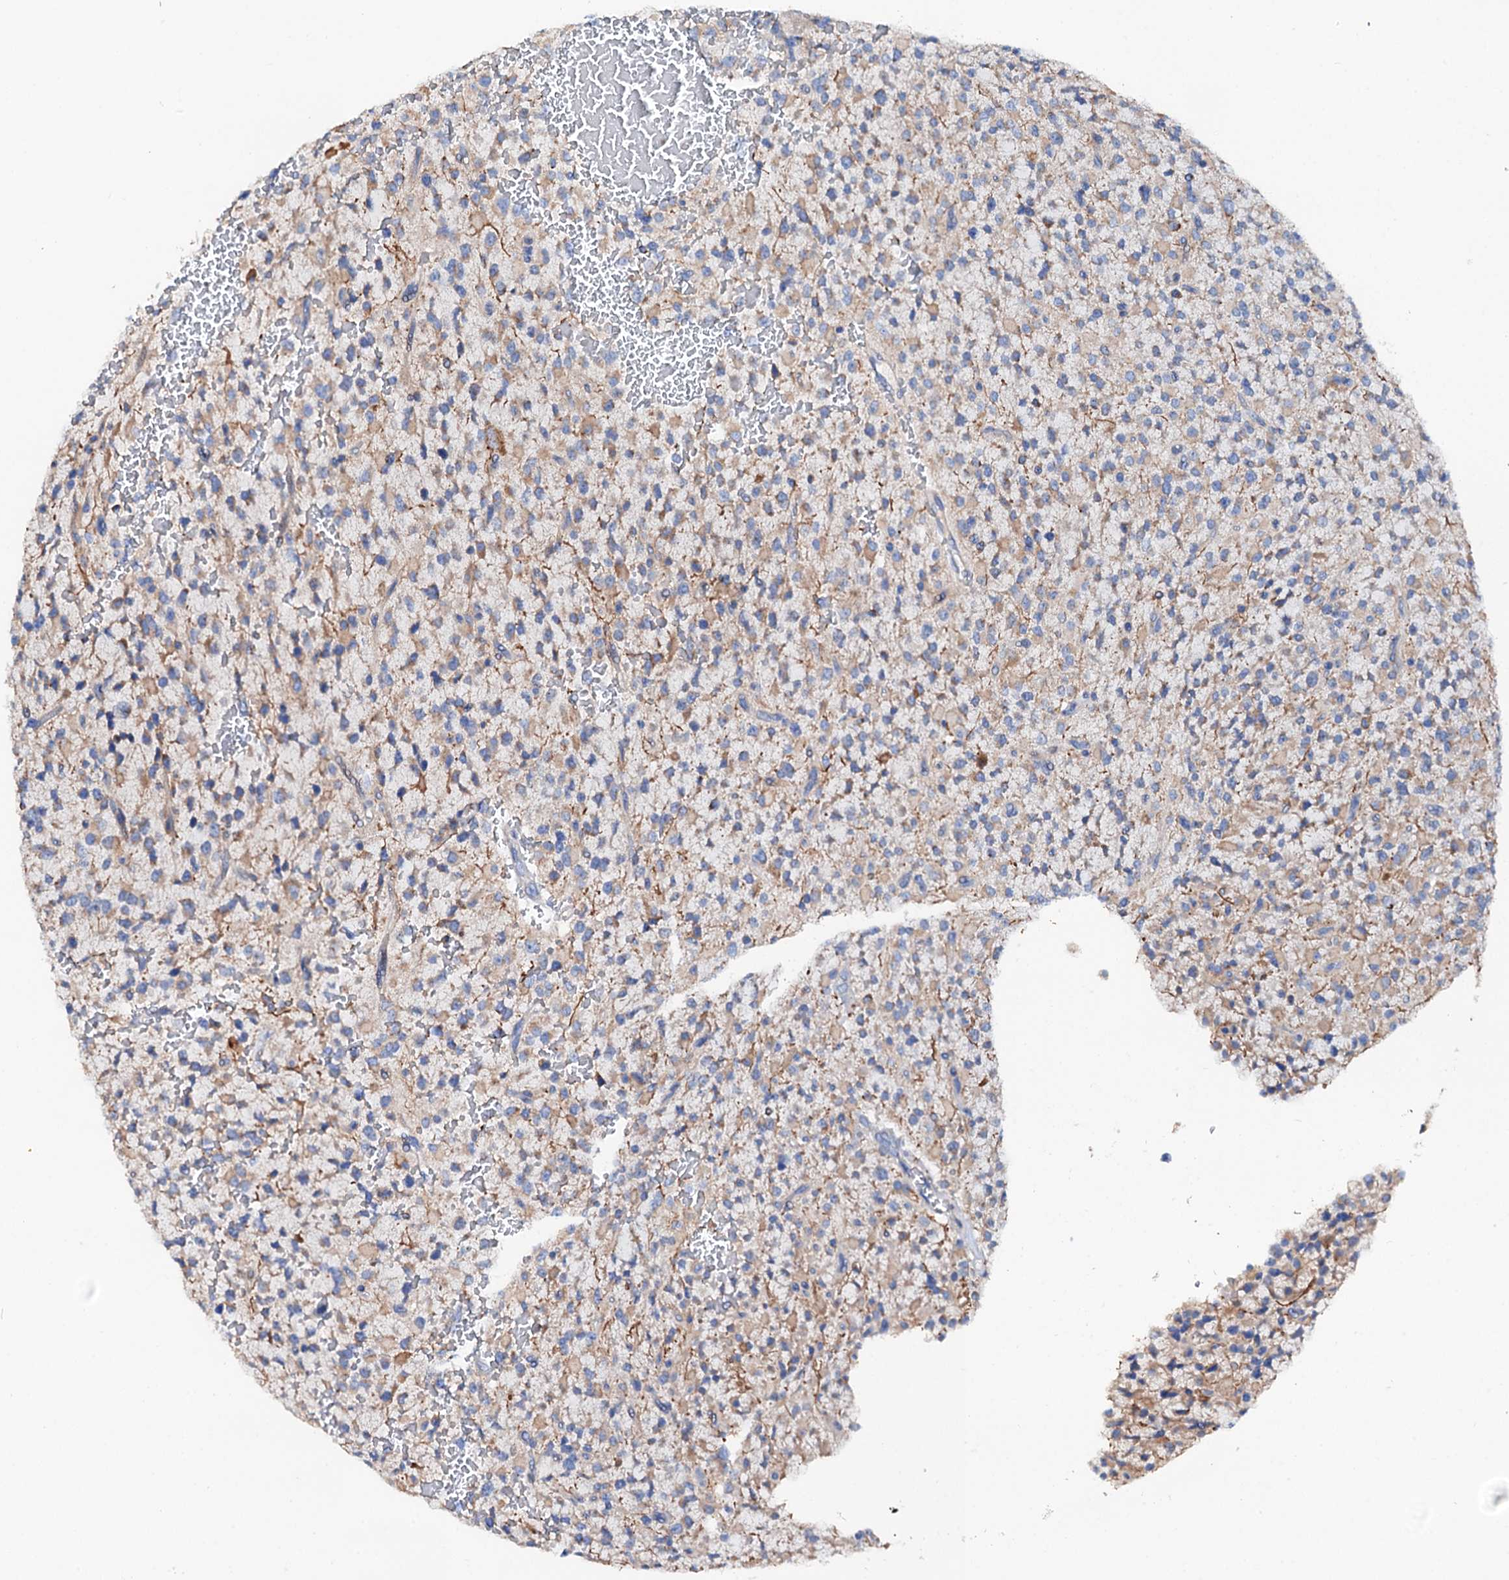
{"staining": {"intensity": "moderate", "quantity": "<25%", "location": "cytoplasmic/membranous"}, "tissue": "glioma", "cell_type": "Tumor cells", "image_type": "cancer", "snomed": [{"axis": "morphology", "description": "Glioma, malignant, High grade"}, {"axis": "topography", "description": "Brain"}], "caption": "The histopathology image reveals a brown stain indicating the presence of a protein in the cytoplasmic/membranous of tumor cells in malignant high-grade glioma.", "gene": "SLC10A7", "patient": {"sex": "male", "age": 34}}